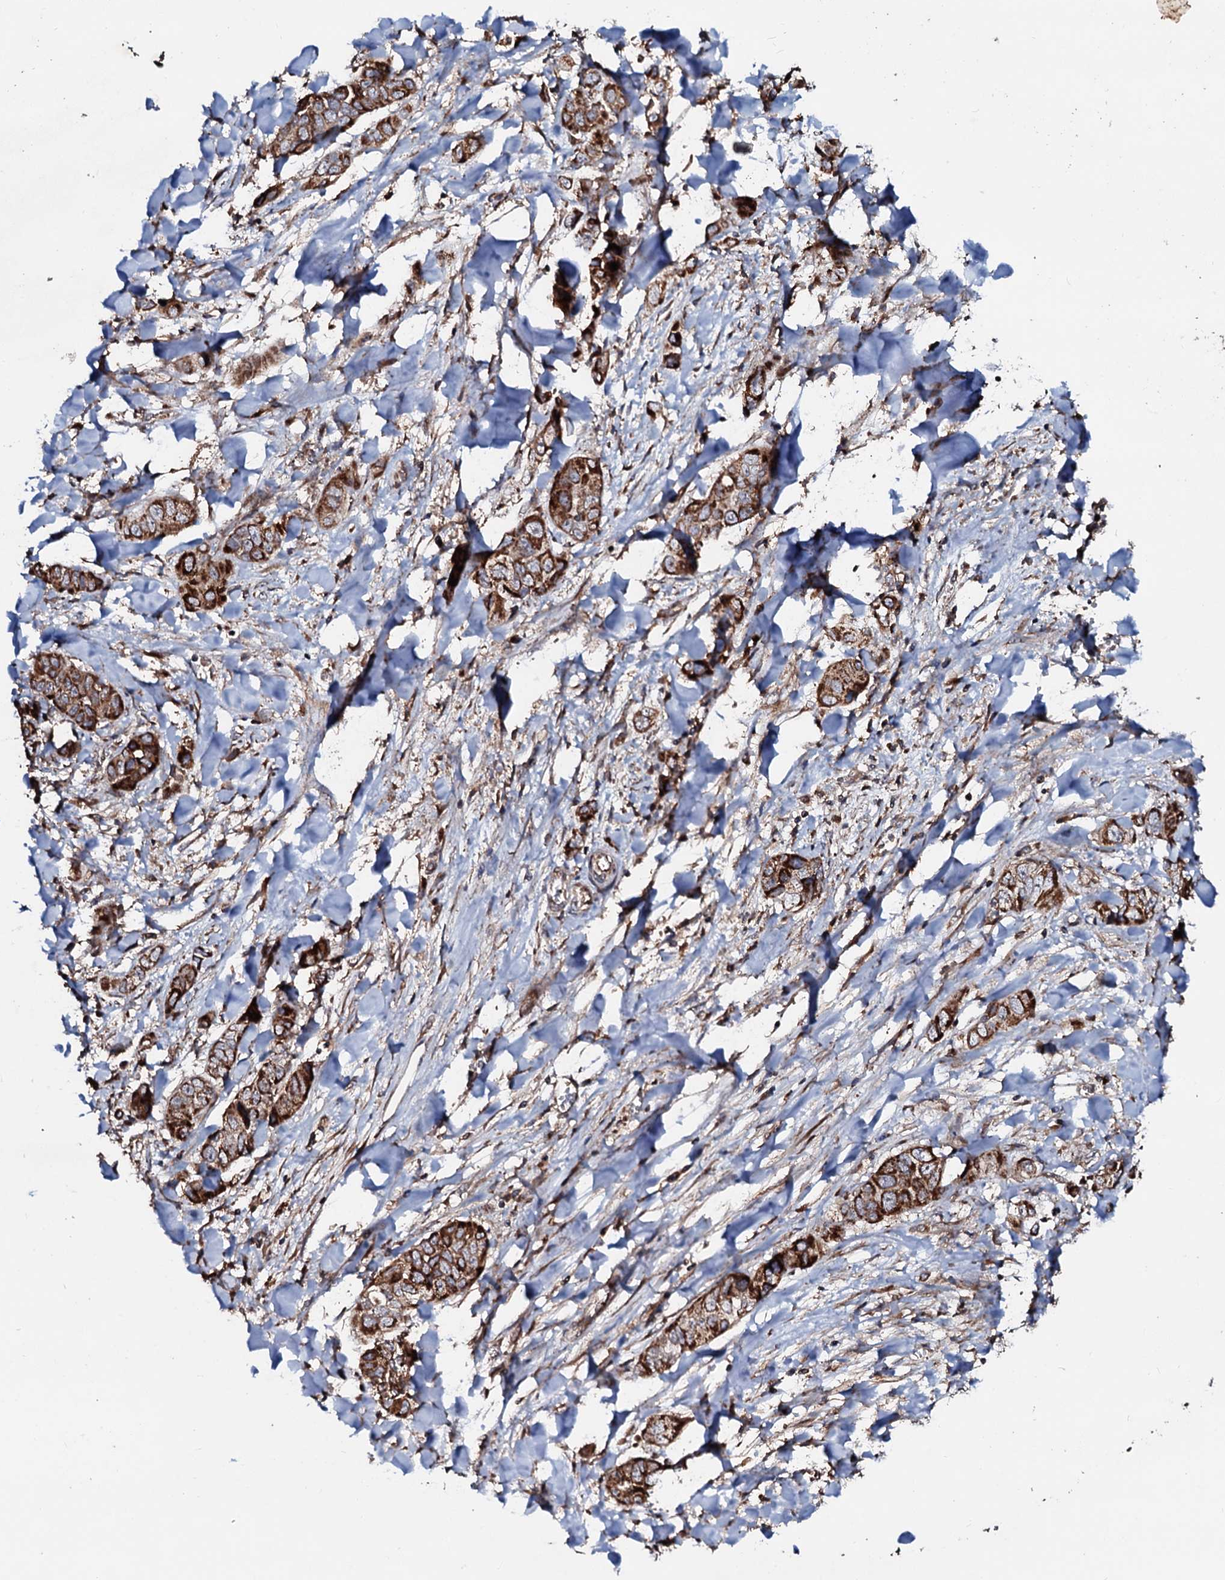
{"staining": {"intensity": "strong", "quantity": ">75%", "location": "cytoplasmic/membranous"}, "tissue": "liver cancer", "cell_type": "Tumor cells", "image_type": "cancer", "snomed": [{"axis": "morphology", "description": "Cholangiocarcinoma"}, {"axis": "topography", "description": "Liver"}], "caption": "Protein expression analysis of human liver cholangiocarcinoma reveals strong cytoplasmic/membranous staining in about >75% of tumor cells.", "gene": "SDHAF2", "patient": {"sex": "female", "age": 52}}